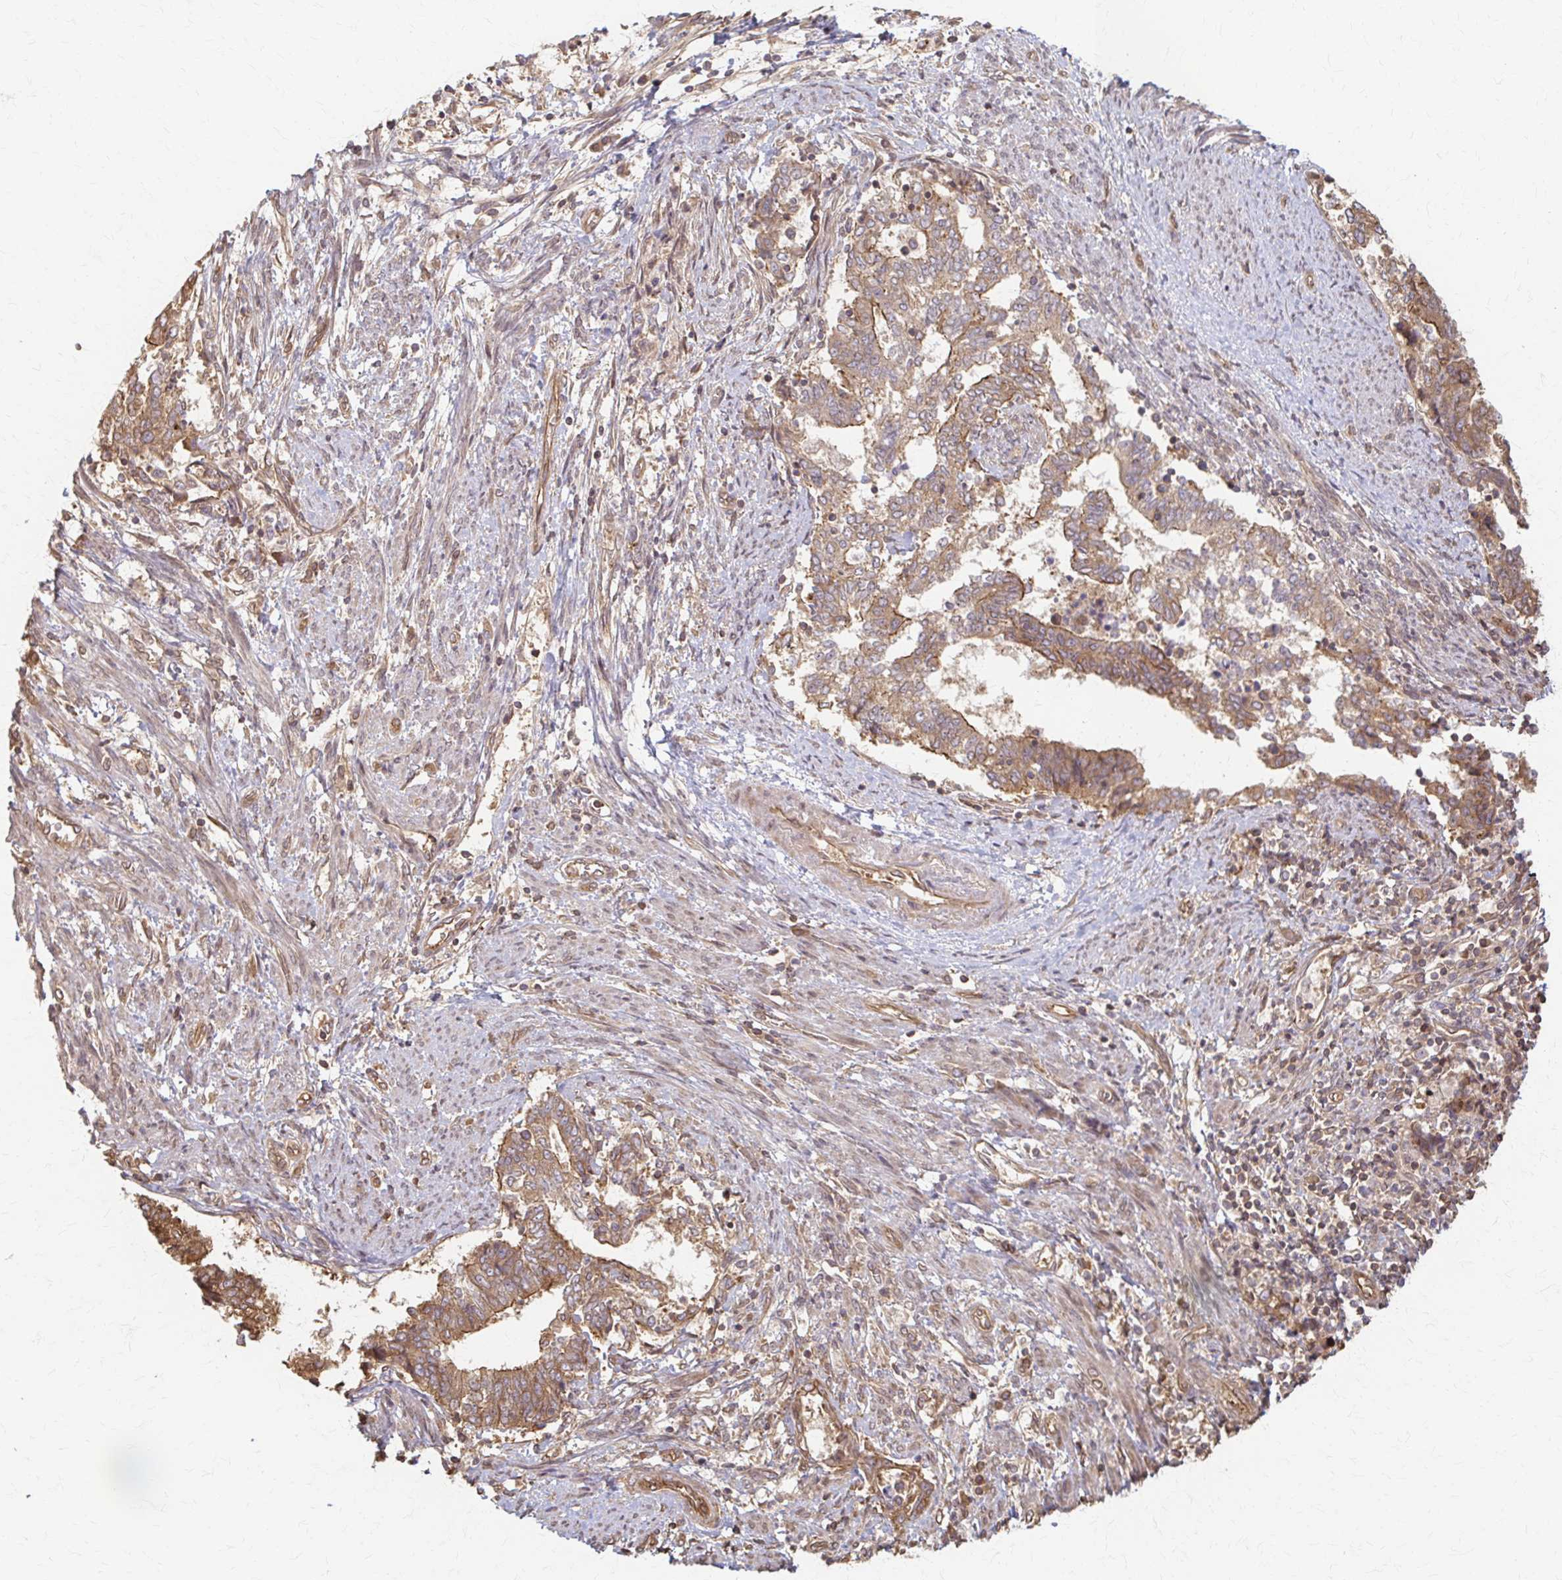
{"staining": {"intensity": "moderate", "quantity": ">75%", "location": "cytoplasmic/membranous"}, "tissue": "endometrial cancer", "cell_type": "Tumor cells", "image_type": "cancer", "snomed": [{"axis": "morphology", "description": "Adenocarcinoma, NOS"}, {"axis": "topography", "description": "Endometrium"}], "caption": "The image reveals staining of endometrial cancer, revealing moderate cytoplasmic/membranous protein positivity (brown color) within tumor cells.", "gene": "ARHGAP35", "patient": {"sex": "female", "age": 65}}